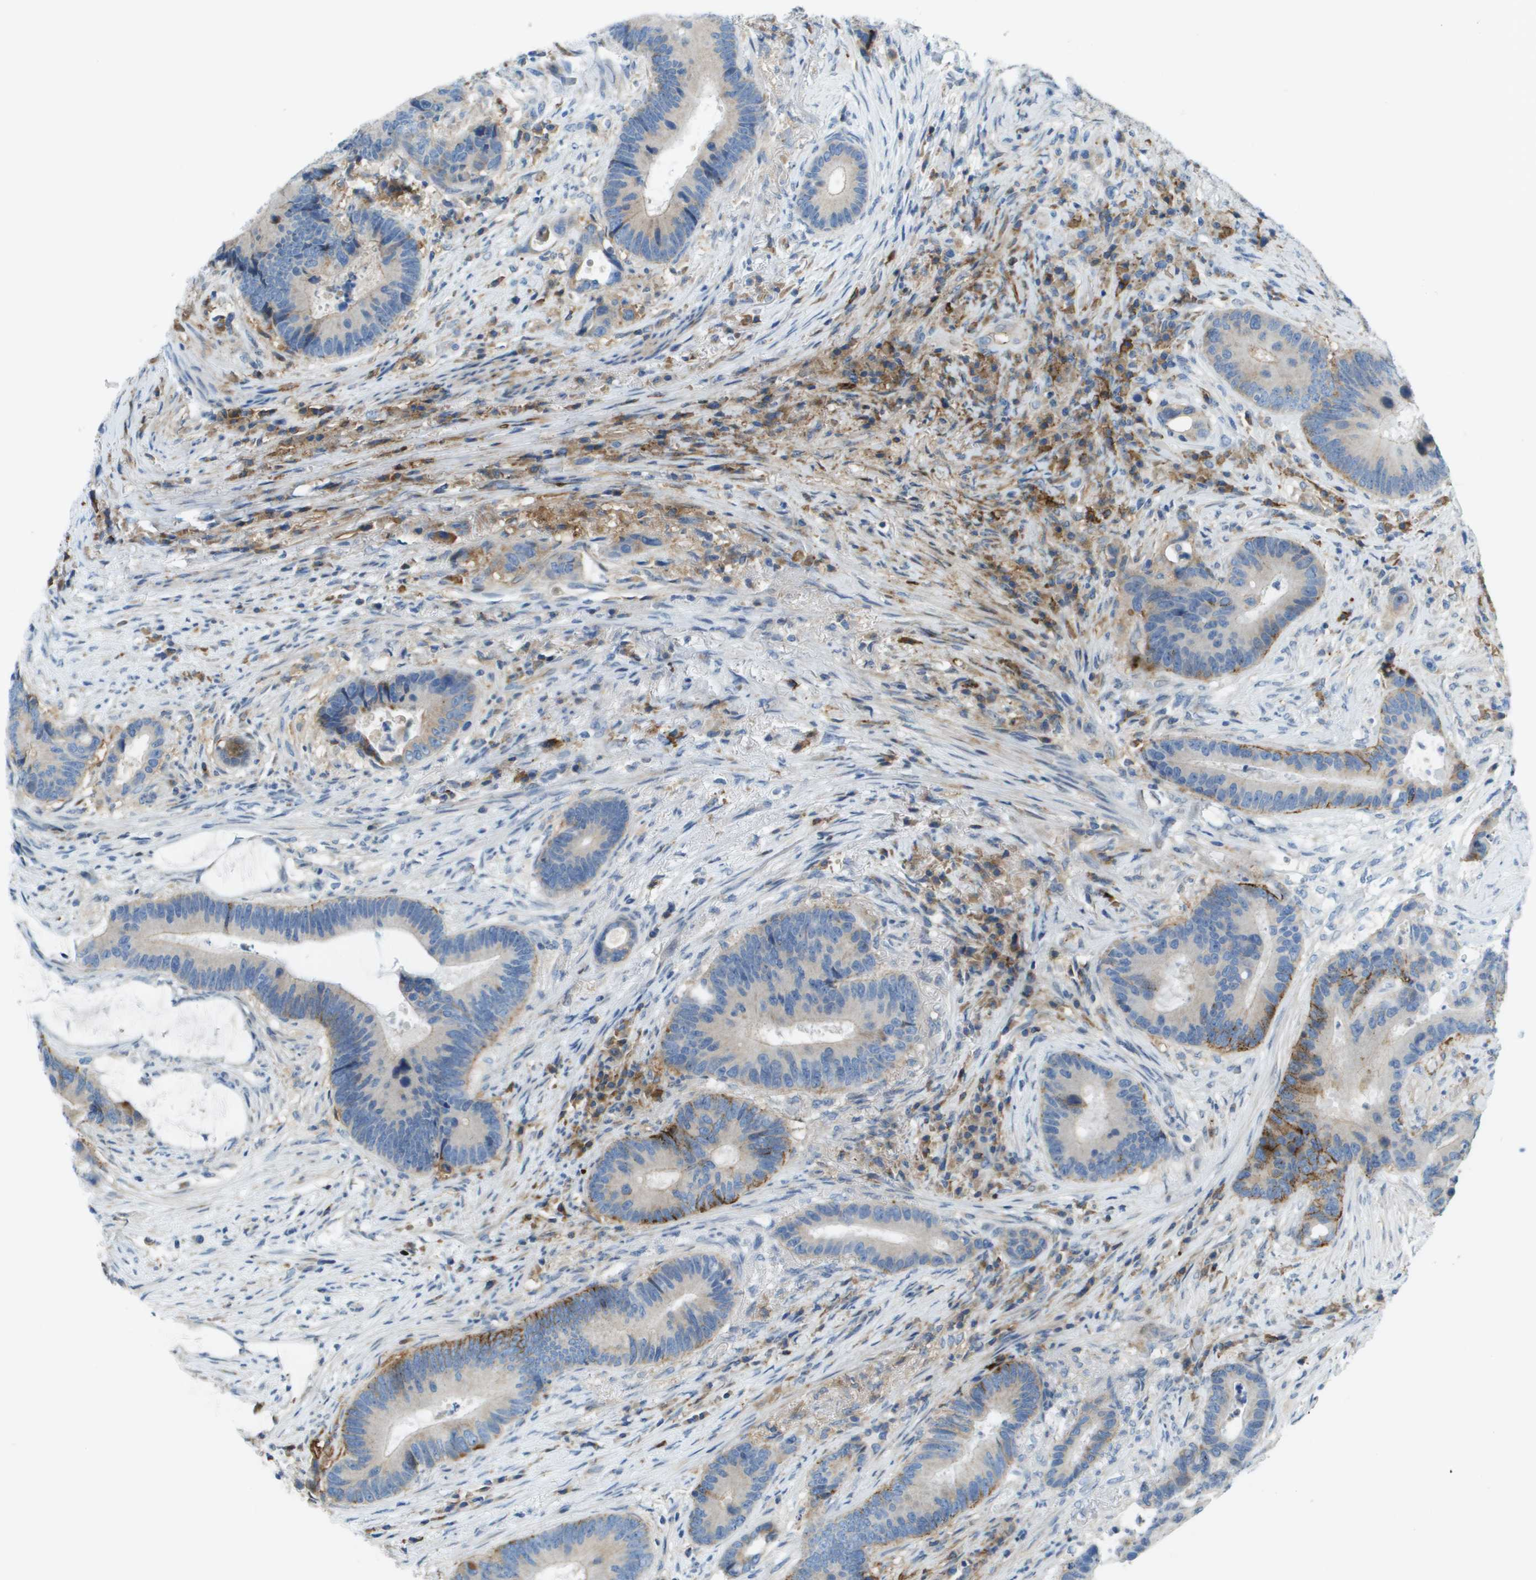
{"staining": {"intensity": "moderate", "quantity": "<25%", "location": "cytoplasmic/membranous"}, "tissue": "colorectal cancer", "cell_type": "Tumor cells", "image_type": "cancer", "snomed": [{"axis": "morphology", "description": "Adenocarcinoma, NOS"}, {"axis": "topography", "description": "Rectum"}], "caption": "Human colorectal cancer stained with a protein marker shows moderate staining in tumor cells.", "gene": "SDC1", "patient": {"sex": "female", "age": 89}}